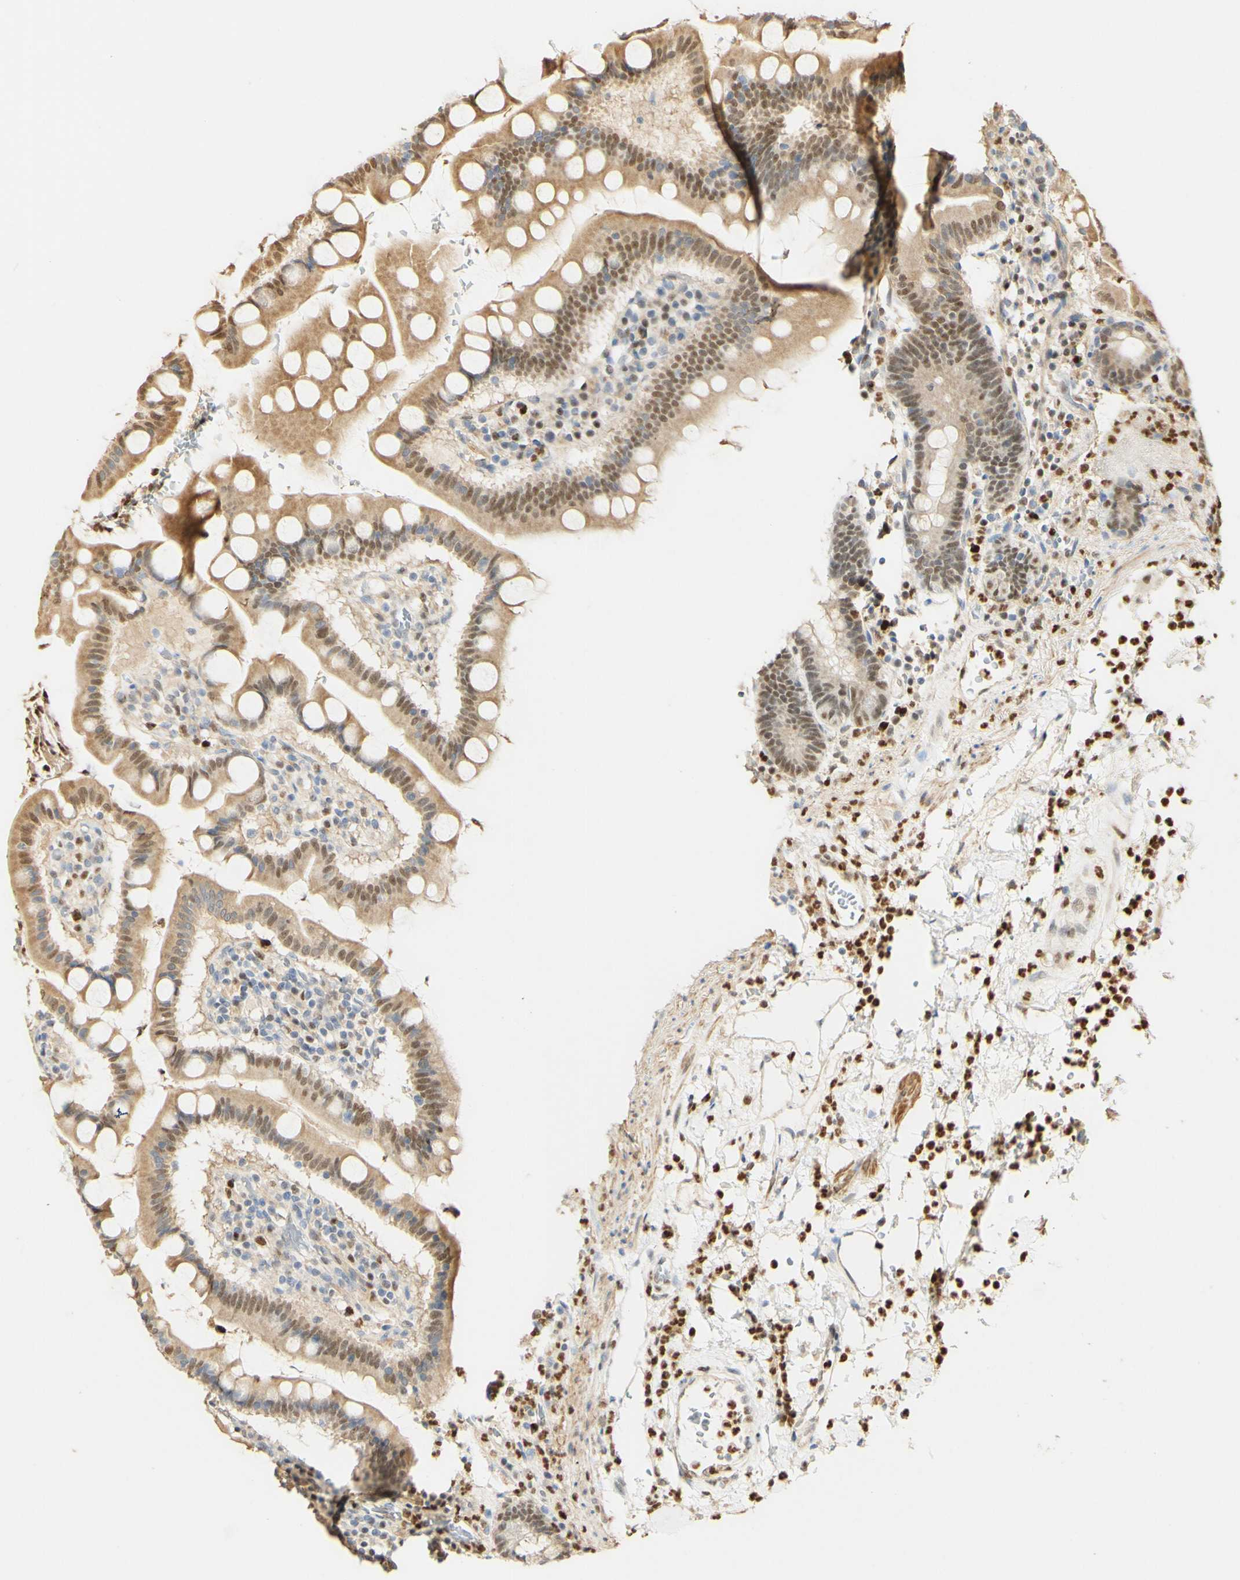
{"staining": {"intensity": "strong", "quantity": "25%-75%", "location": "cytoplasmic/membranous,nuclear"}, "tissue": "stomach", "cell_type": "Glandular cells", "image_type": "normal", "snomed": [{"axis": "morphology", "description": "Normal tissue, NOS"}, {"axis": "topography", "description": "Stomach, upper"}], "caption": "Stomach stained with immunohistochemistry demonstrates strong cytoplasmic/membranous,nuclear positivity in about 25%-75% of glandular cells. The staining is performed using DAB brown chromogen to label protein expression. The nuclei are counter-stained blue using hematoxylin.", "gene": "MAP3K4", "patient": {"sex": "male", "age": 68}}